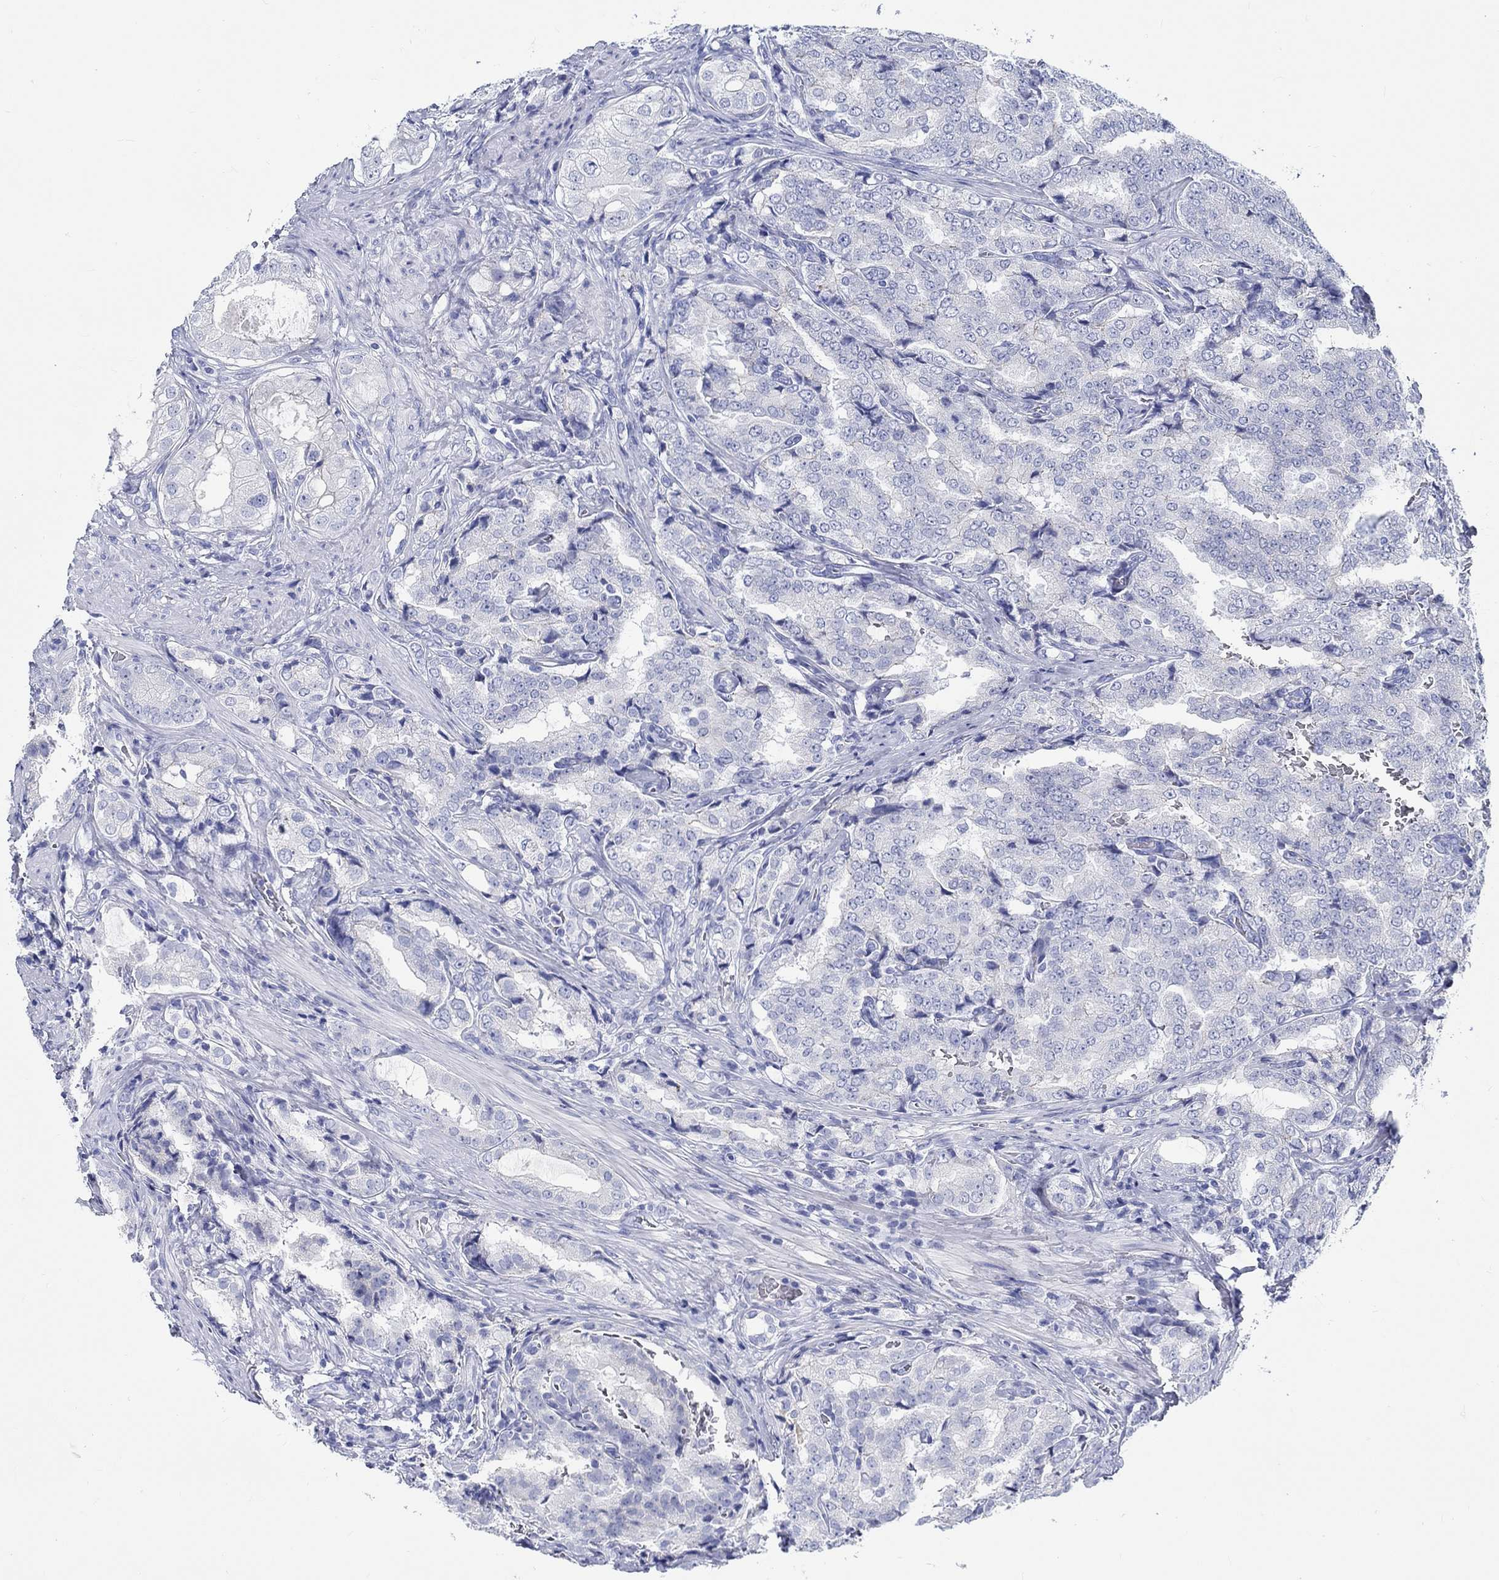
{"staining": {"intensity": "negative", "quantity": "none", "location": "none"}, "tissue": "prostate cancer", "cell_type": "Tumor cells", "image_type": "cancer", "snomed": [{"axis": "morphology", "description": "Adenocarcinoma, NOS"}, {"axis": "topography", "description": "Prostate"}], "caption": "Tumor cells show no significant expression in prostate cancer (adenocarcinoma).", "gene": "RD3L", "patient": {"sex": "male", "age": 65}}